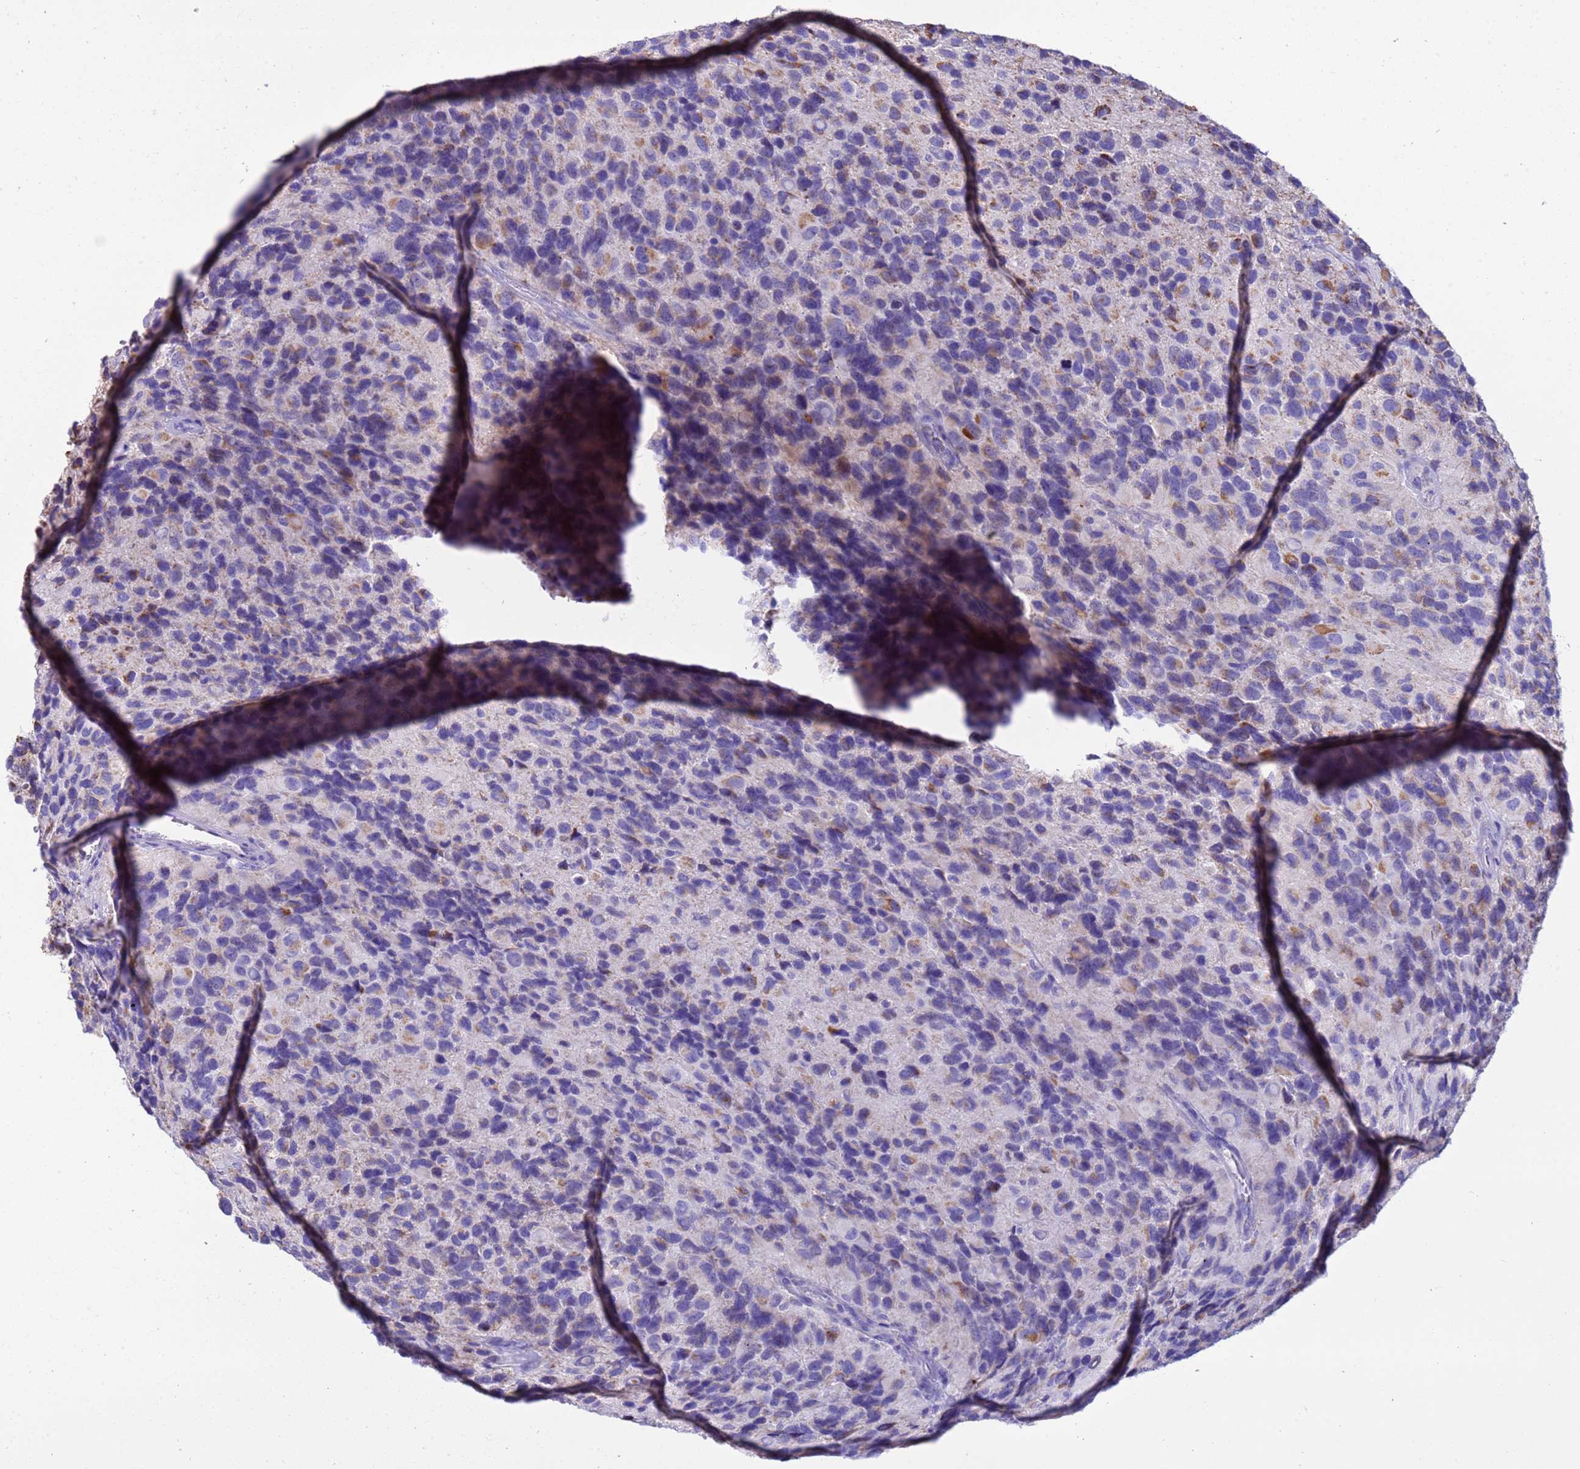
{"staining": {"intensity": "negative", "quantity": "none", "location": "none"}, "tissue": "glioma", "cell_type": "Tumor cells", "image_type": "cancer", "snomed": [{"axis": "morphology", "description": "Glioma, malignant, High grade"}, {"axis": "topography", "description": "Brain"}], "caption": "Protein analysis of glioma exhibits no significant positivity in tumor cells. (Brightfield microscopy of DAB (3,3'-diaminobenzidine) IHC at high magnification).", "gene": "RNF165", "patient": {"sex": "male", "age": 77}}